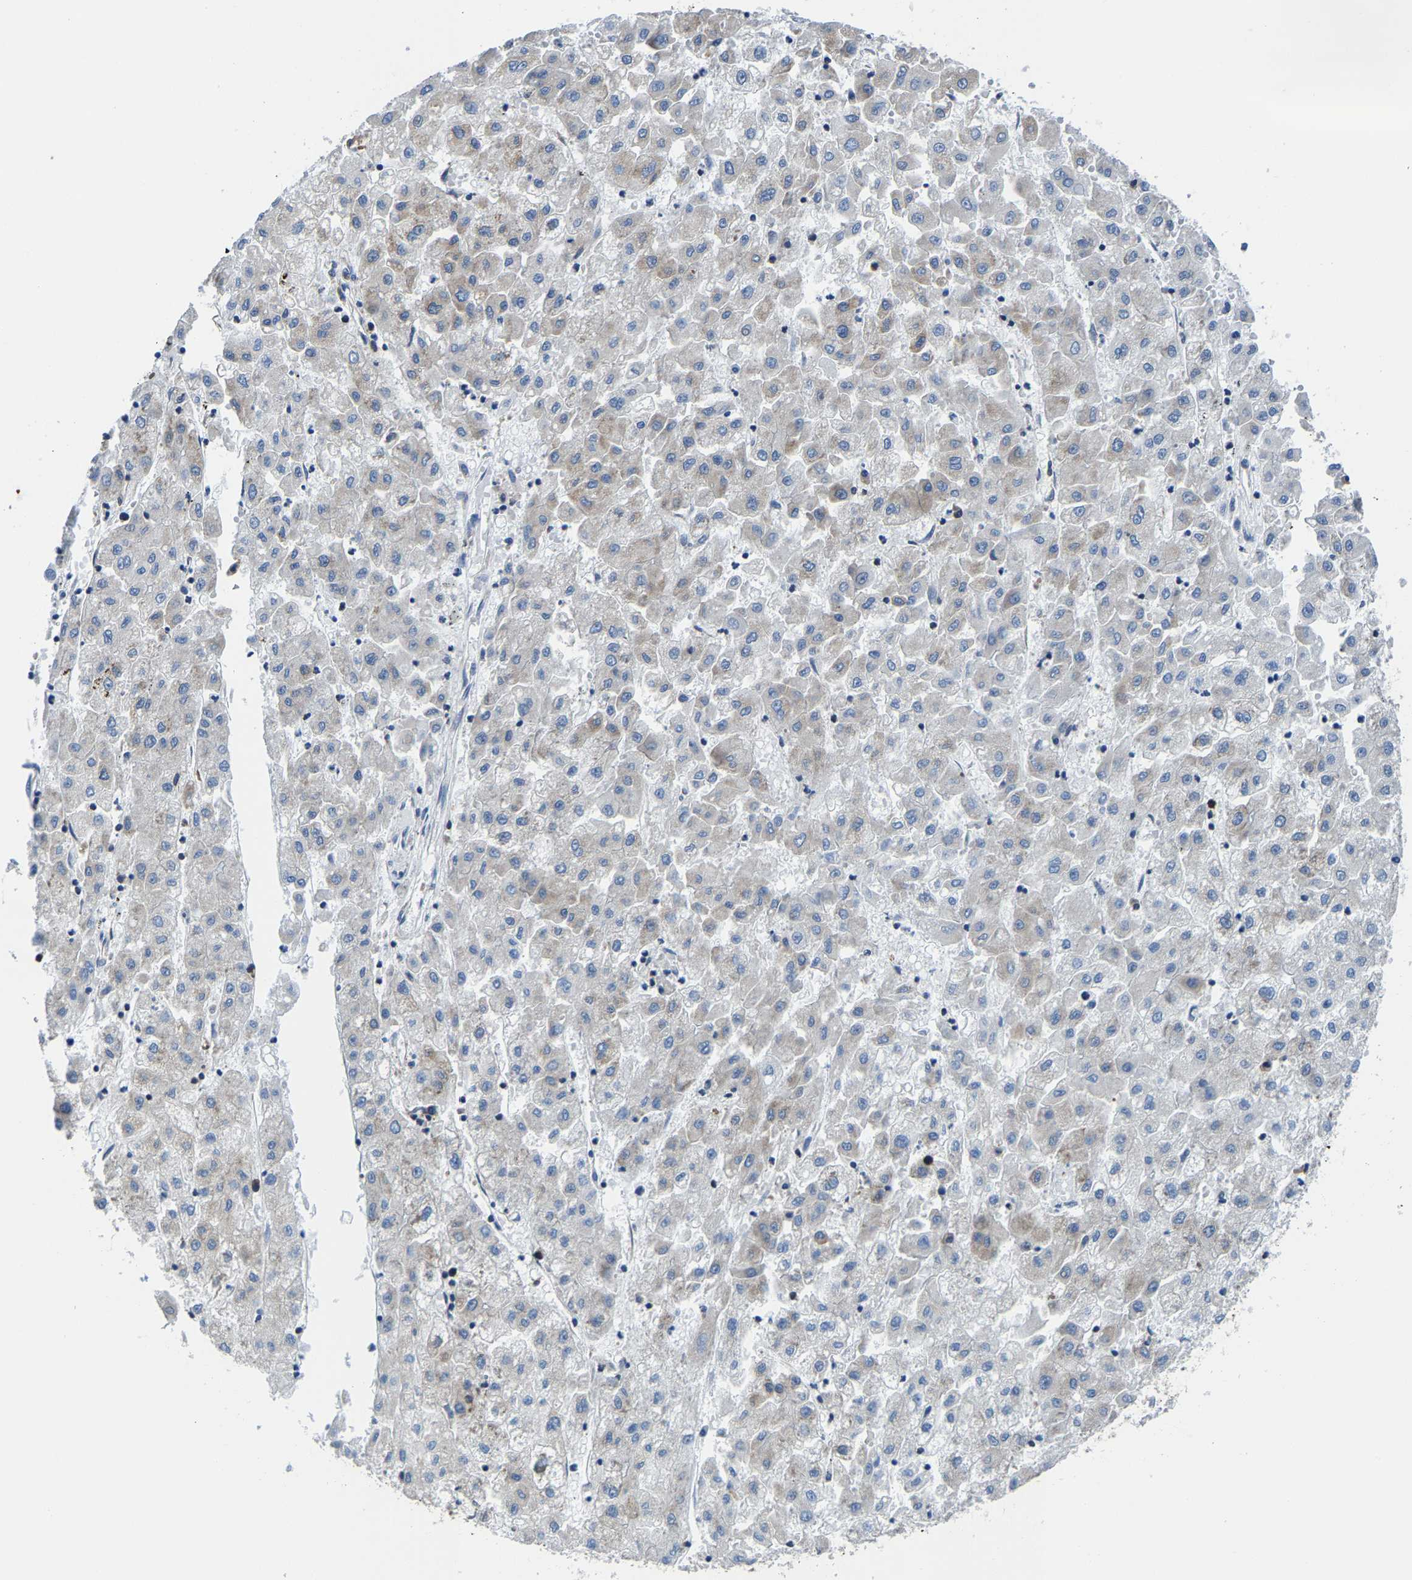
{"staining": {"intensity": "weak", "quantity": "<25%", "location": "cytoplasmic/membranous"}, "tissue": "liver cancer", "cell_type": "Tumor cells", "image_type": "cancer", "snomed": [{"axis": "morphology", "description": "Carcinoma, Hepatocellular, NOS"}, {"axis": "topography", "description": "Liver"}], "caption": "There is no significant expression in tumor cells of liver hepatocellular carcinoma.", "gene": "G3BP2", "patient": {"sex": "male", "age": 72}}